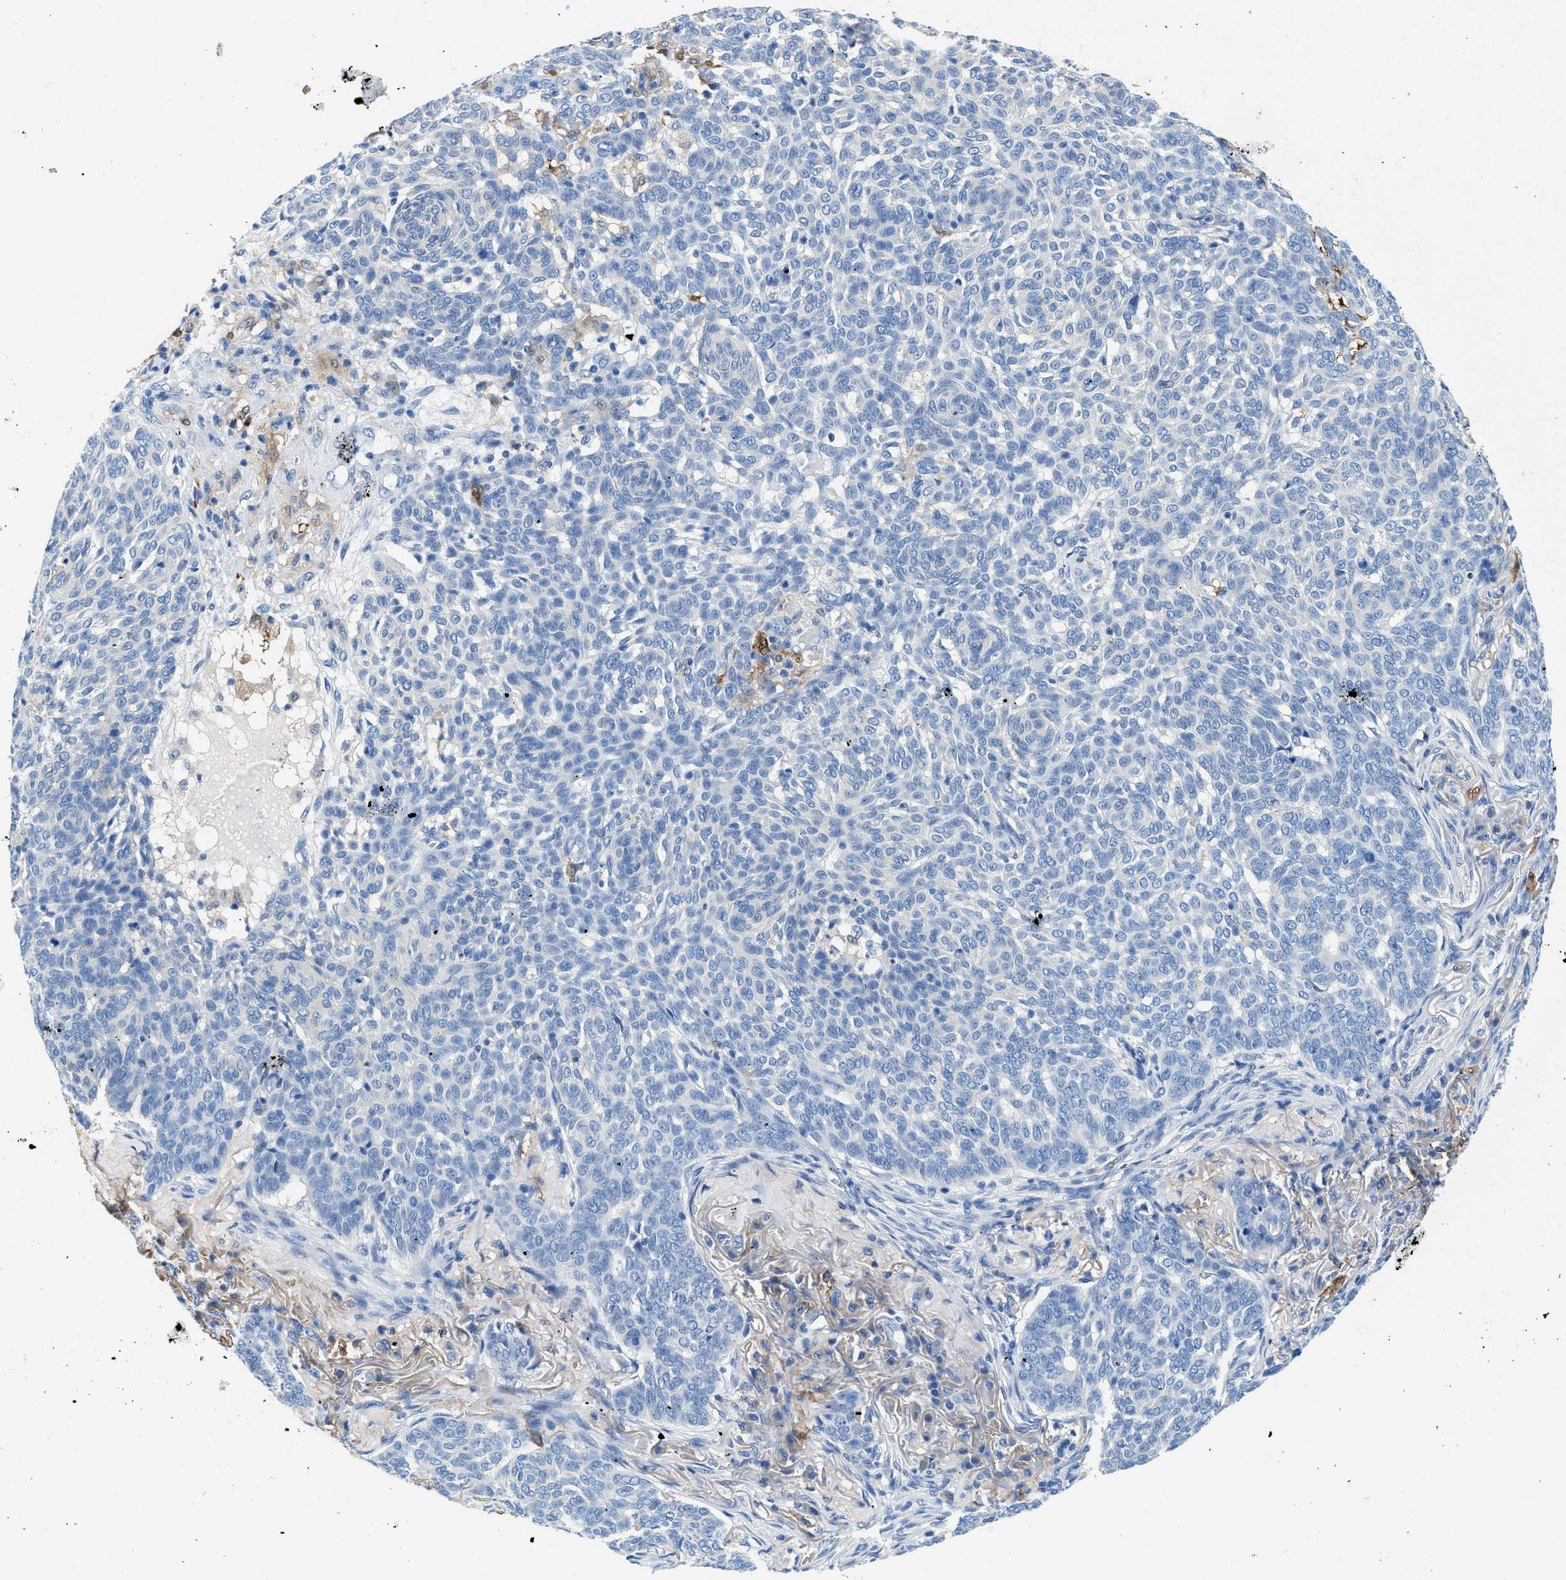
{"staining": {"intensity": "negative", "quantity": "none", "location": "none"}, "tissue": "skin cancer", "cell_type": "Tumor cells", "image_type": "cancer", "snomed": [{"axis": "morphology", "description": "Basal cell carcinoma"}, {"axis": "topography", "description": "Skin"}], "caption": "An immunohistochemistry micrograph of basal cell carcinoma (skin) is shown. There is no staining in tumor cells of basal cell carcinoma (skin).", "gene": "FADS6", "patient": {"sex": "male", "age": 85}}